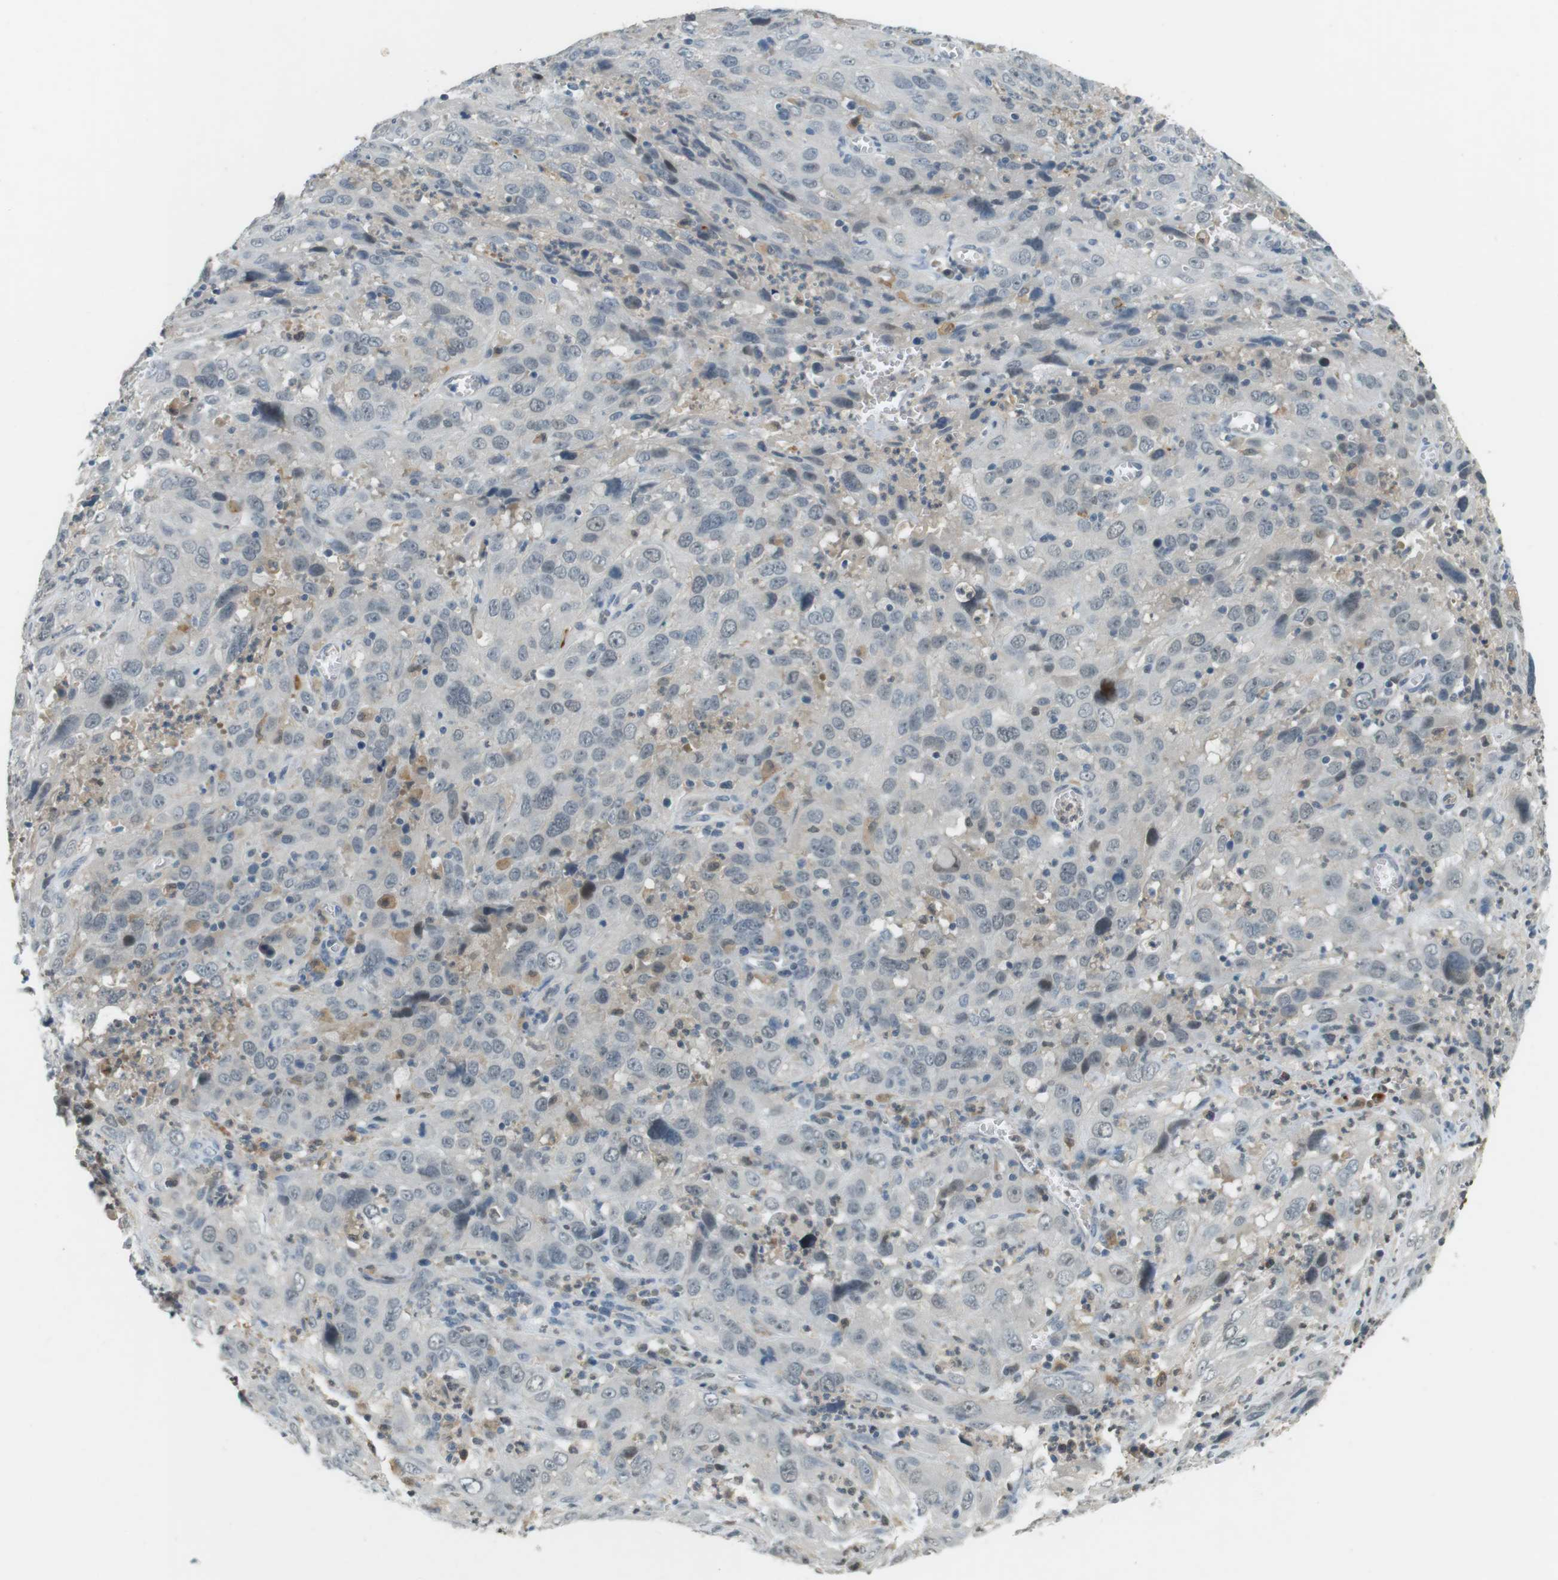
{"staining": {"intensity": "negative", "quantity": "none", "location": "none"}, "tissue": "cervical cancer", "cell_type": "Tumor cells", "image_type": "cancer", "snomed": [{"axis": "morphology", "description": "Squamous cell carcinoma, NOS"}, {"axis": "topography", "description": "Cervix"}], "caption": "Immunohistochemistry of human cervical squamous cell carcinoma demonstrates no expression in tumor cells.", "gene": "CDK14", "patient": {"sex": "female", "age": 32}}